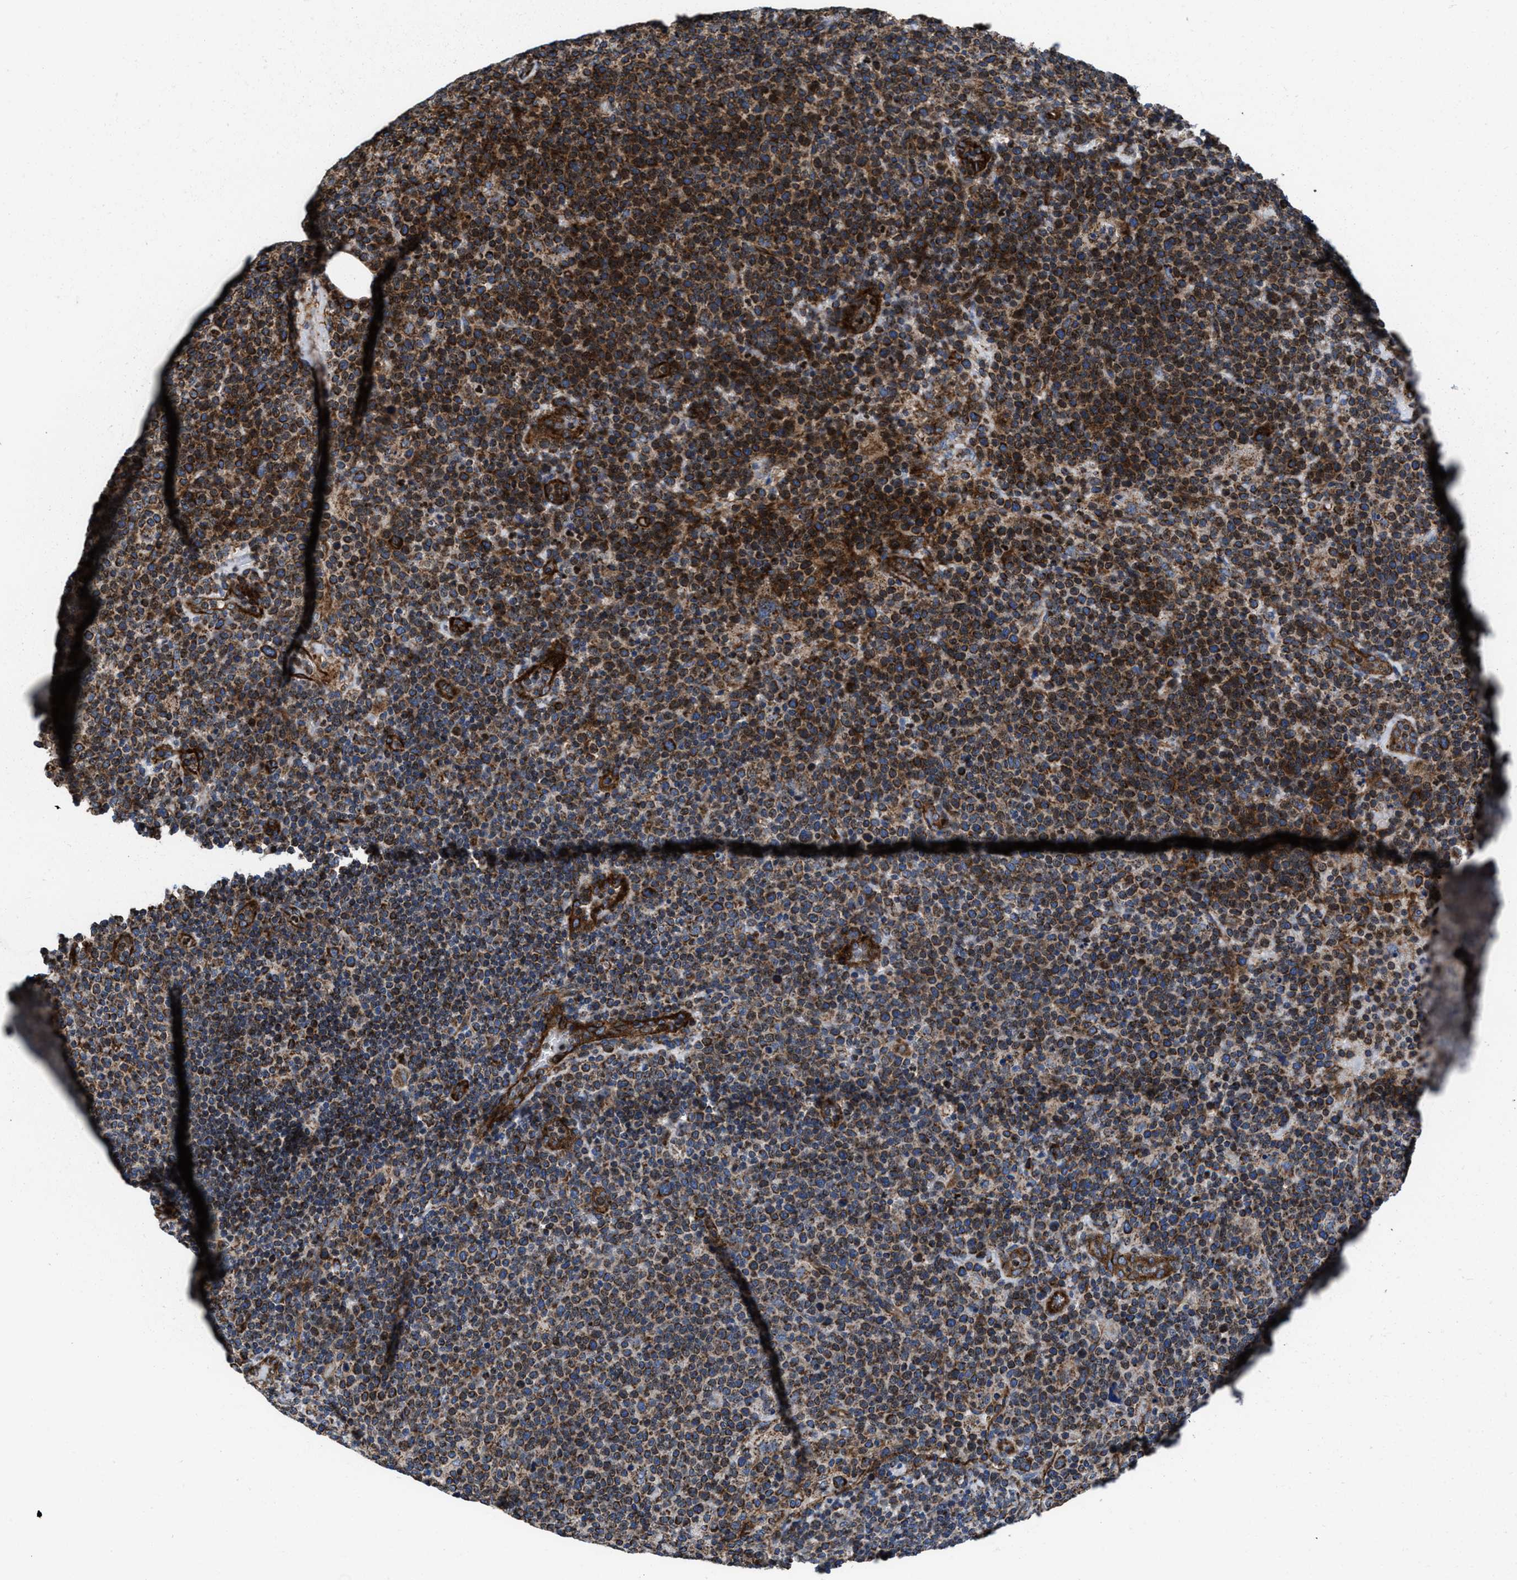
{"staining": {"intensity": "strong", "quantity": ">75%", "location": "cytoplasmic/membranous"}, "tissue": "lymphoma", "cell_type": "Tumor cells", "image_type": "cancer", "snomed": [{"axis": "morphology", "description": "Malignant lymphoma, non-Hodgkin's type, High grade"}, {"axis": "topography", "description": "Lymph node"}], "caption": "Brown immunohistochemical staining in high-grade malignant lymphoma, non-Hodgkin's type shows strong cytoplasmic/membranous expression in approximately >75% of tumor cells.", "gene": "PRR15L", "patient": {"sex": "male", "age": 61}}